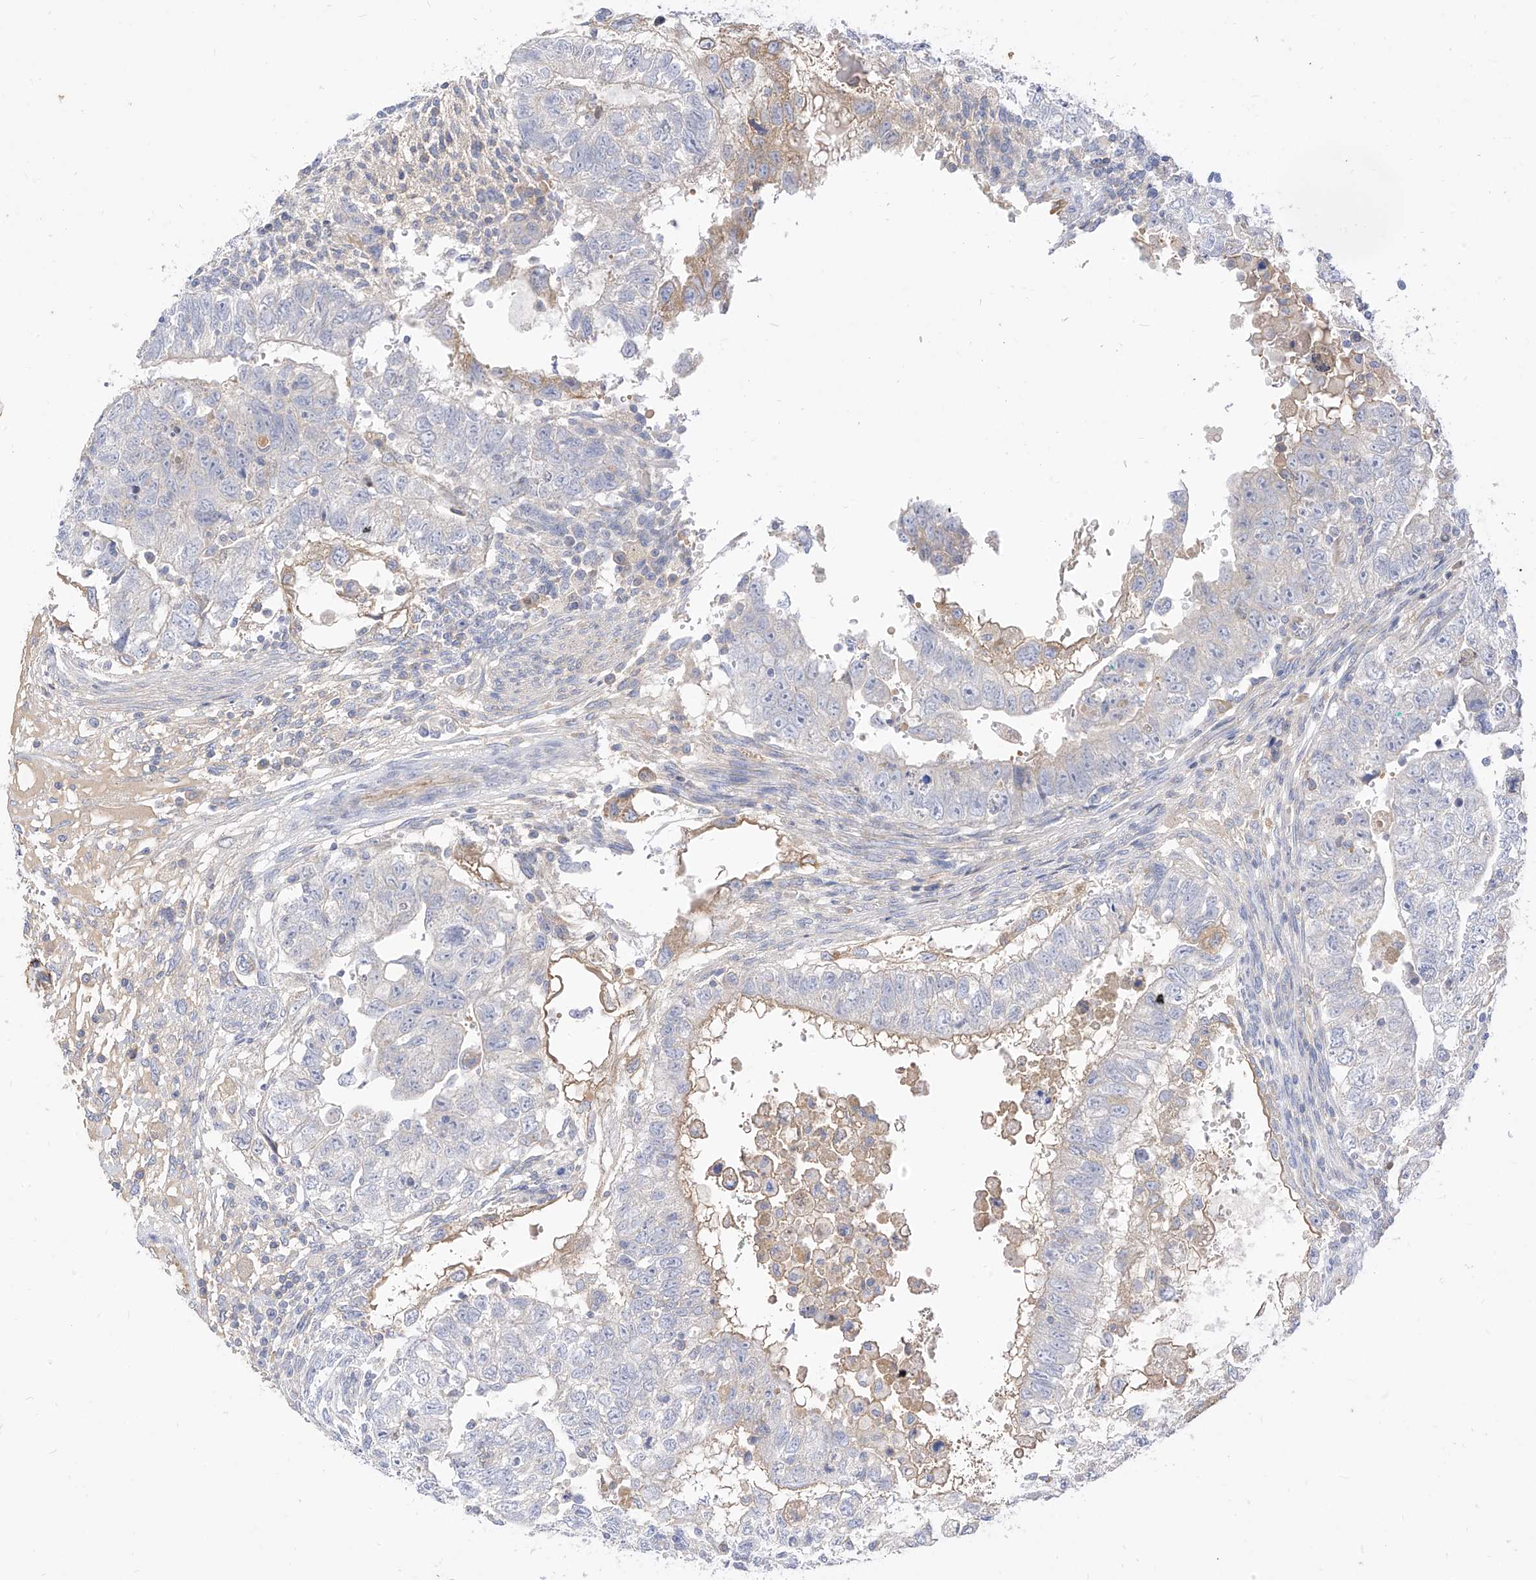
{"staining": {"intensity": "moderate", "quantity": "<25%", "location": "cytoplasmic/membranous"}, "tissue": "testis cancer", "cell_type": "Tumor cells", "image_type": "cancer", "snomed": [{"axis": "morphology", "description": "Carcinoma, Embryonal, NOS"}, {"axis": "topography", "description": "Testis"}], "caption": "This image exhibits immunohistochemistry staining of testis cancer, with low moderate cytoplasmic/membranous expression in approximately <25% of tumor cells.", "gene": "RASA2", "patient": {"sex": "male", "age": 37}}